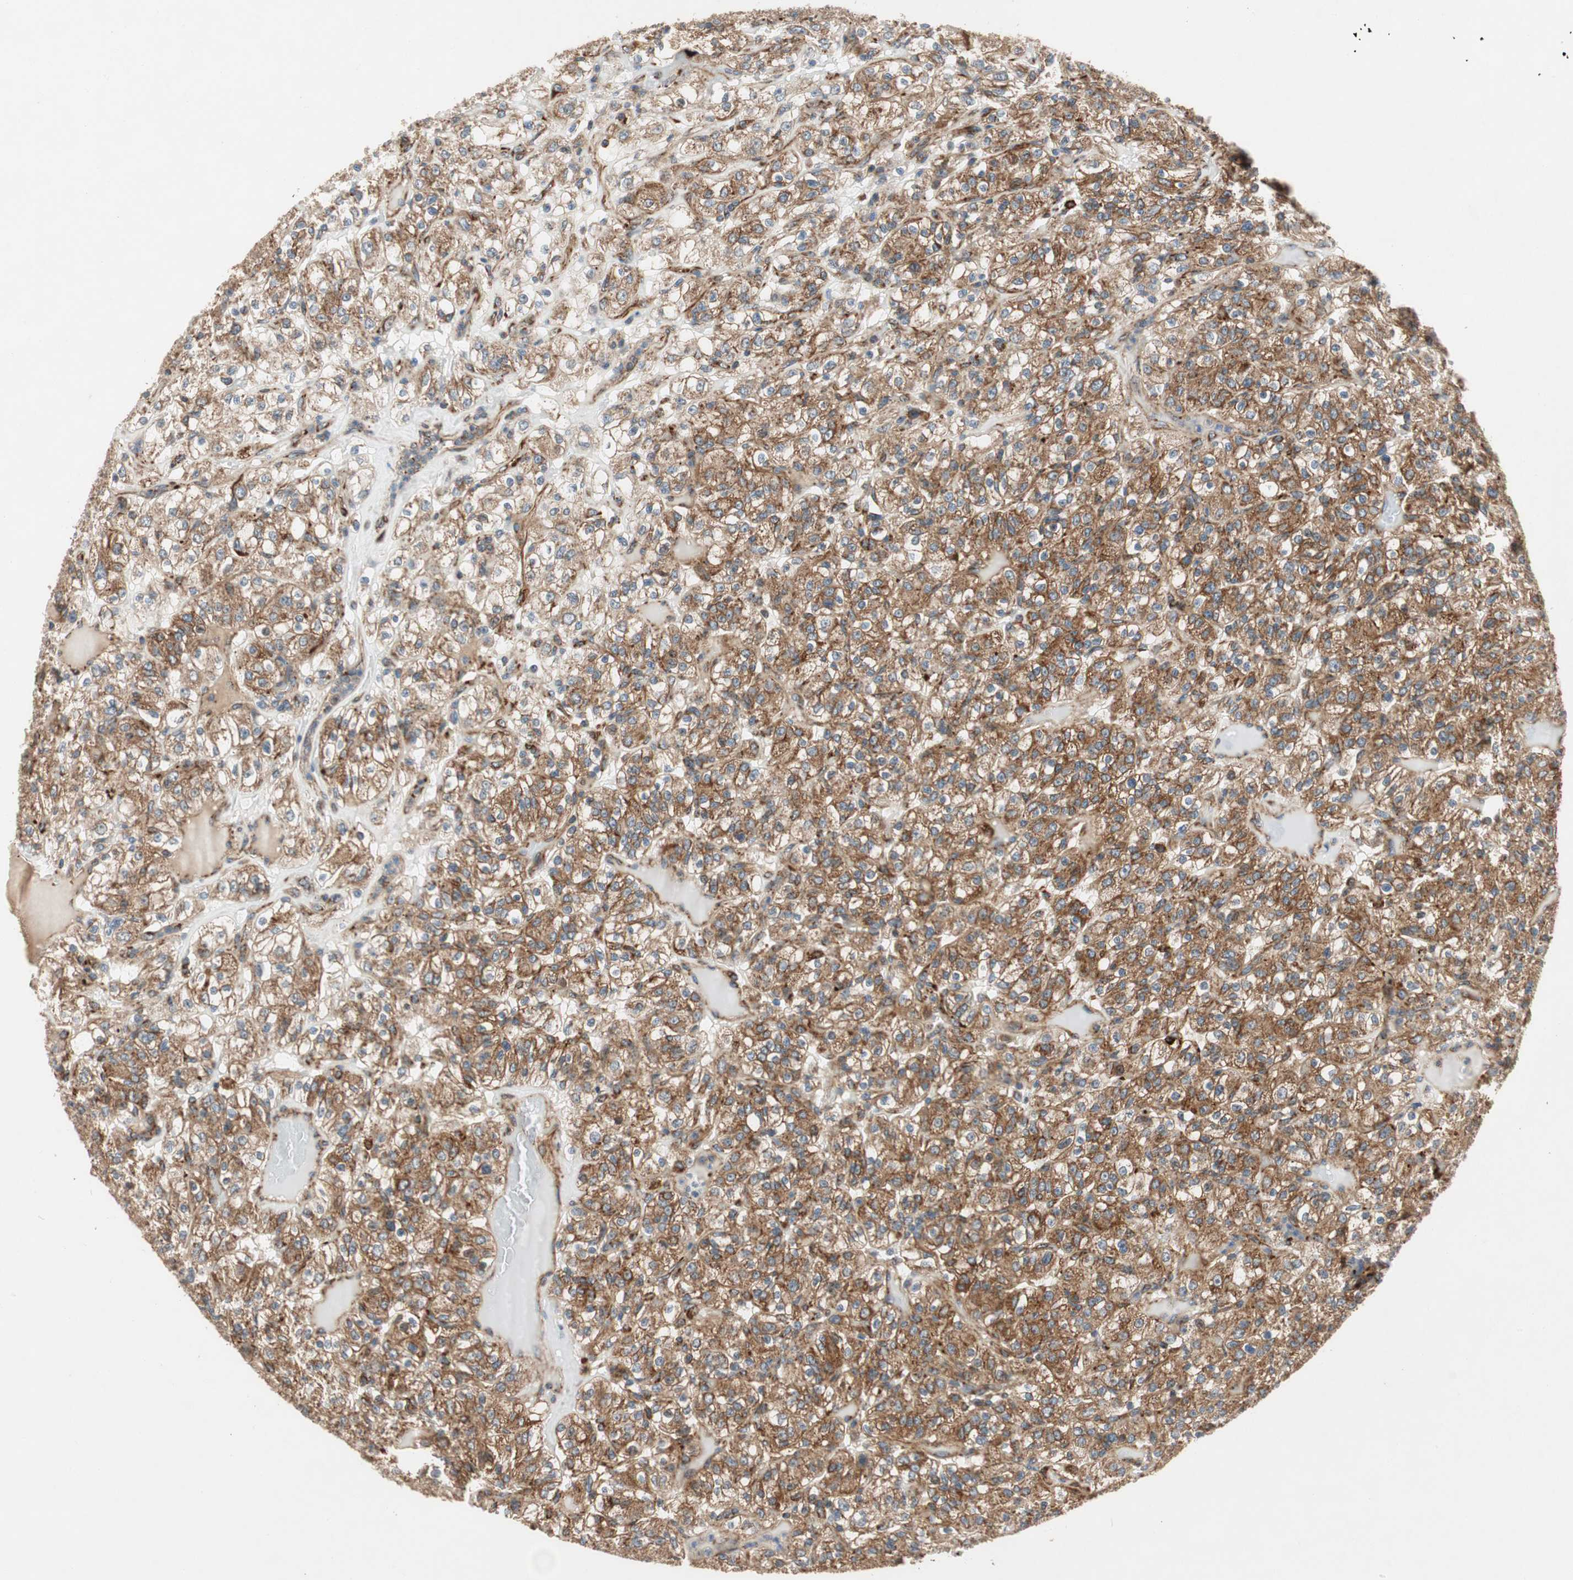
{"staining": {"intensity": "moderate", "quantity": ">75%", "location": "cytoplasmic/membranous"}, "tissue": "renal cancer", "cell_type": "Tumor cells", "image_type": "cancer", "snomed": [{"axis": "morphology", "description": "Normal tissue, NOS"}, {"axis": "morphology", "description": "Adenocarcinoma, NOS"}, {"axis": "topography", "description": "Kidney"}], "caption": "Immunohistochemical staining of human renal cancer shows medium levels of moderate cytoplasmic/membranous protein staining in approximately >75% of tumor cells.", "gene": "AKAP1", "patient": {"sex": "female", "age": 72}}